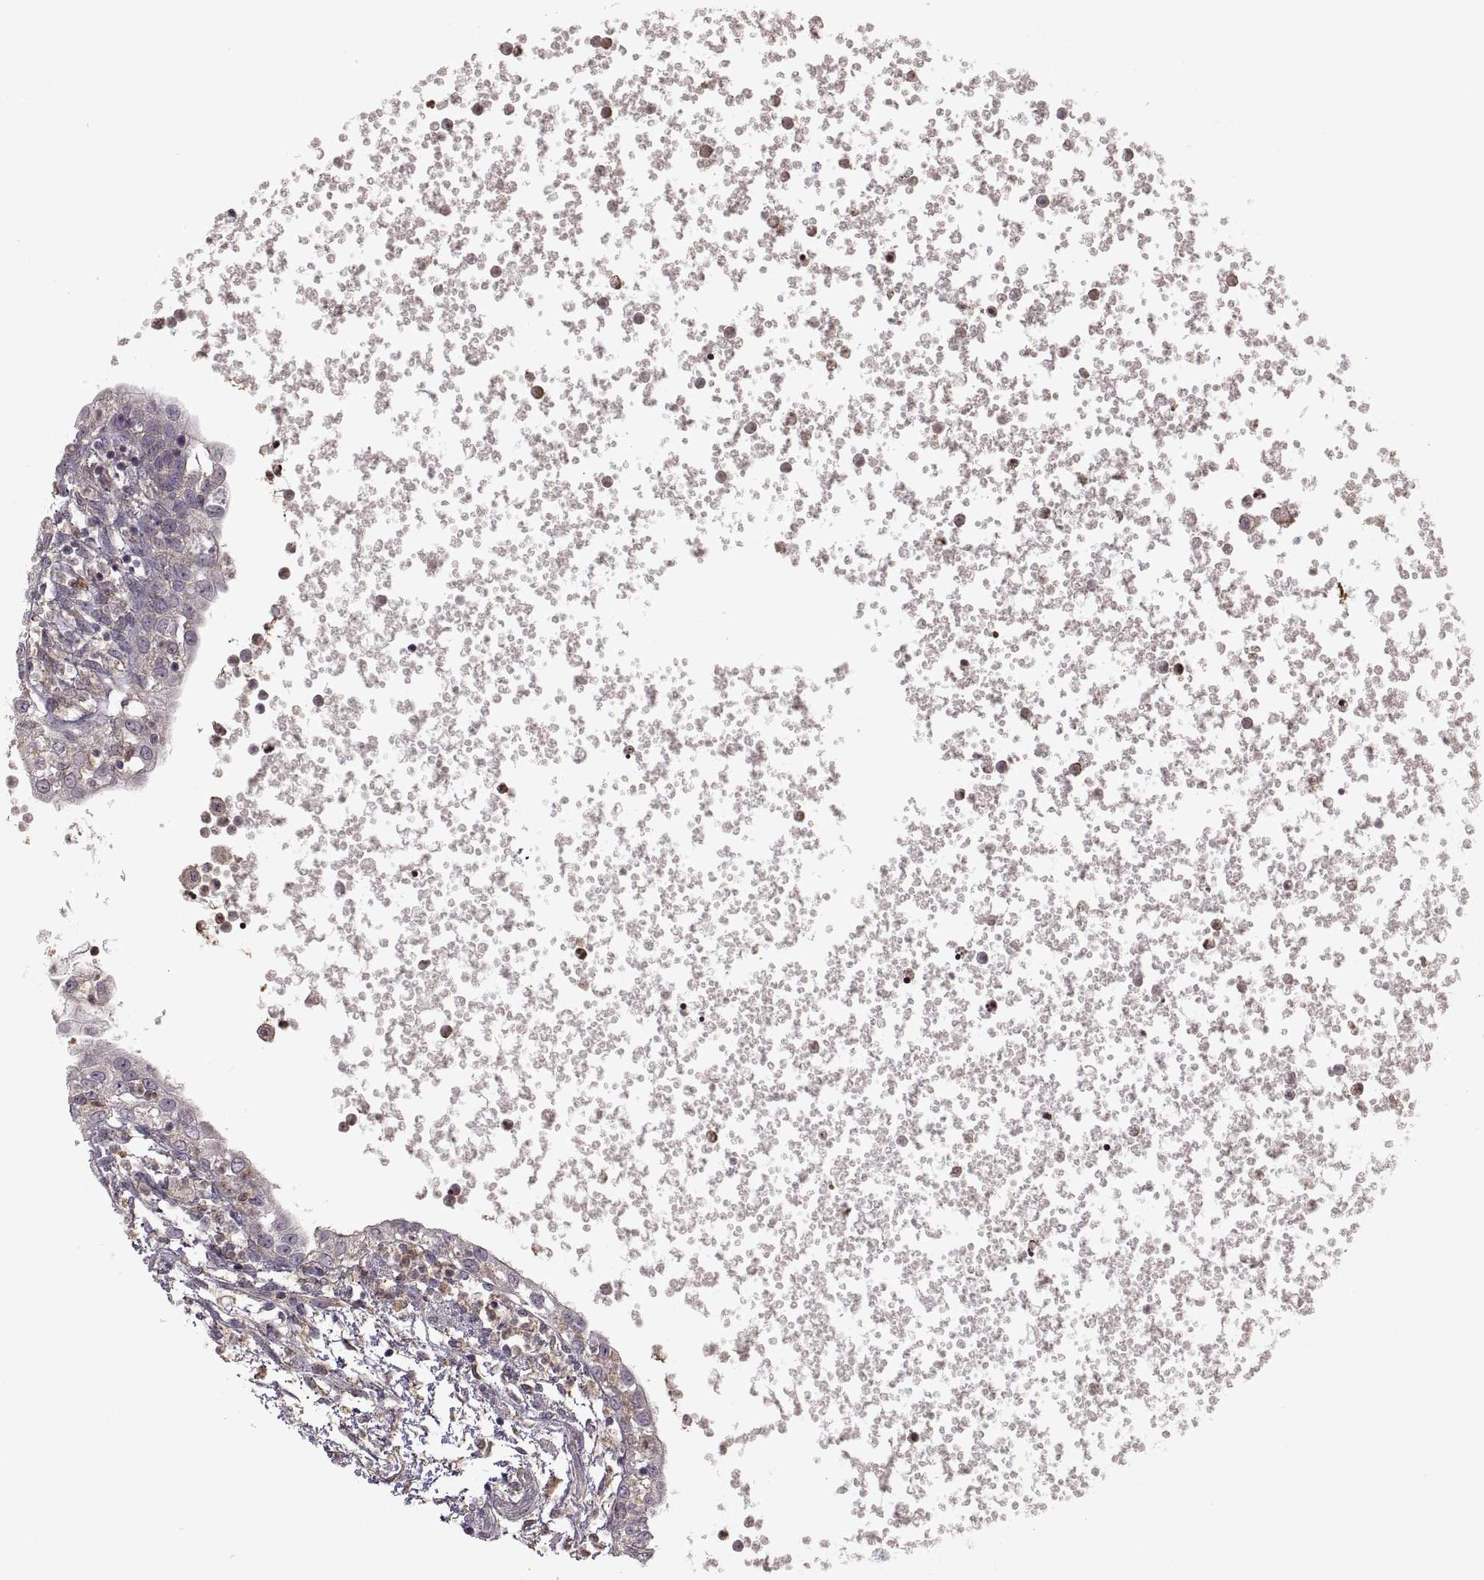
{"staining": {"intensity": "negative", "quantity": "none", "location": "none"}, "tissue": "testis cancer", "cell_type": "Tumor cells", "image_type": "cancer", "snomed": [{"axis": "morphology", "description": "Carcinoma, Embryonal, NOS"}, {"axis": "topography", "description": "Testis"}], "caption": "DAB immunohistochemical staining of testis cancer (embryonal carcinoma) demonstrates no significant positivity in tumor cells.", "gene": "PIERCE1", "patient": {"sex": "male", "age": 37}}